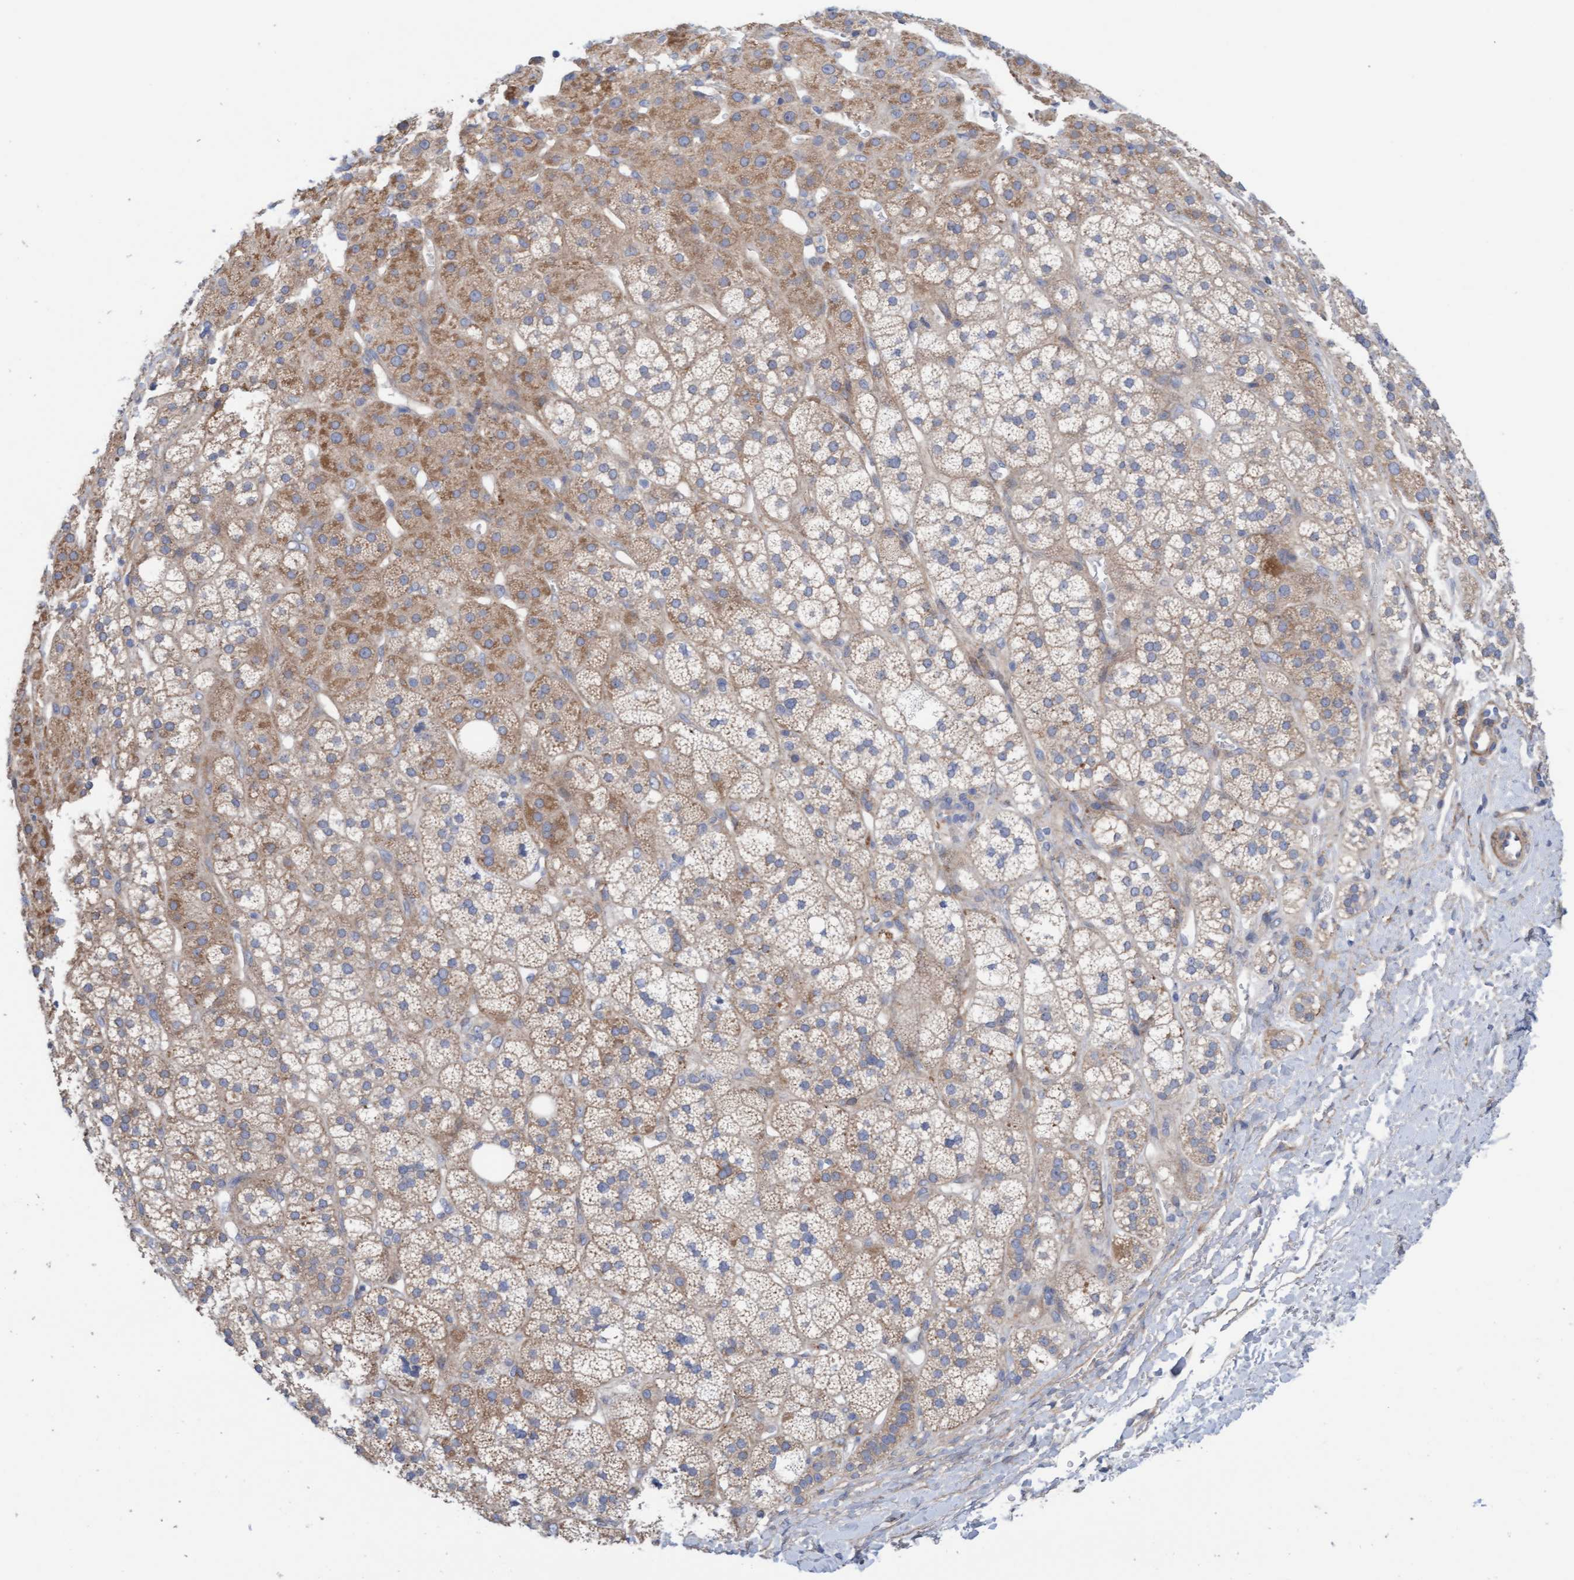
{"staining": {"intensity": "moderate", "quantity": "25%-75%", "location": "cytoplasmic/membranous"}, "tissue": "adrenal gland", "cell_type": "Glandular cells", "image_type": "normal", "snomed": [{"axis": "morphology", "description": "Normal tissue, NOS"}, {"axis": "topography", "description": "Adrenal gland"}], "caption": "An immunohistochemistry (IHC) image of normal tissue is shown. Protein staining in brown labels moderate cytoplasmic/membranous positivity in adrenal gland within glandular cells.", "gene": "CDK5RAP3", "patient": {"sex": "male", "age": 56}}